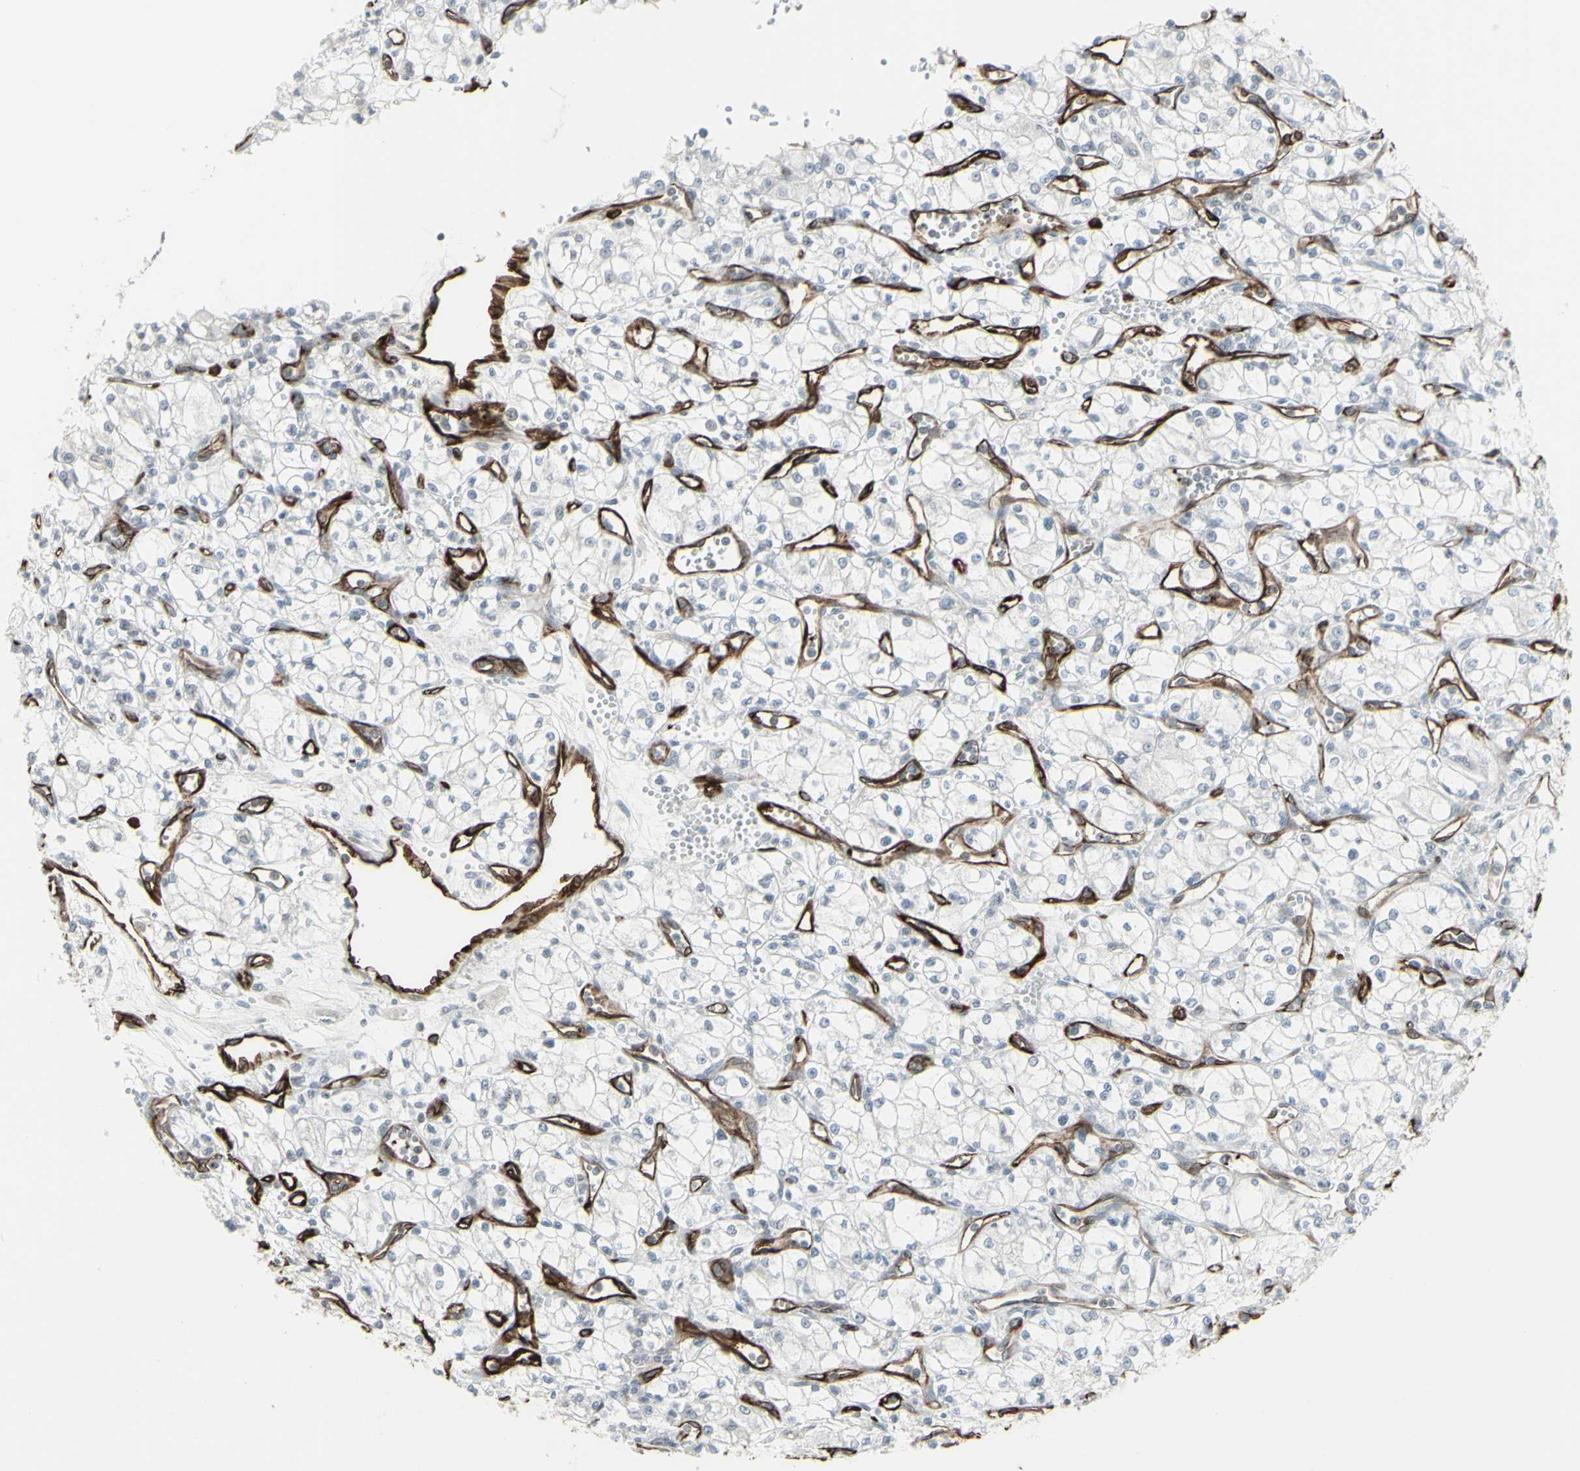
{"staining": {"intensity": "negative", "quantity": "none", "location": "none"}, "tissue": "renal cancer", "cell_type": "Tumor cells", "image_type": "cancer", "snomed": [{"axis": "morphology", "description": "Normal tissue, NOS"}, {"axis": "morphology", "description": "Adenocarcinoma, NOS"}, {"axis": "topography", "description": "Kidney"}], "caption": "This micrograph is of renal cancer stained with immunohistochemistry to label a protein in brown with the nuclei are counter-stained blue. There is no staining in tumor cells.", "gene": "DTX3L", "patient": {"sex": "male", "age": 59}}